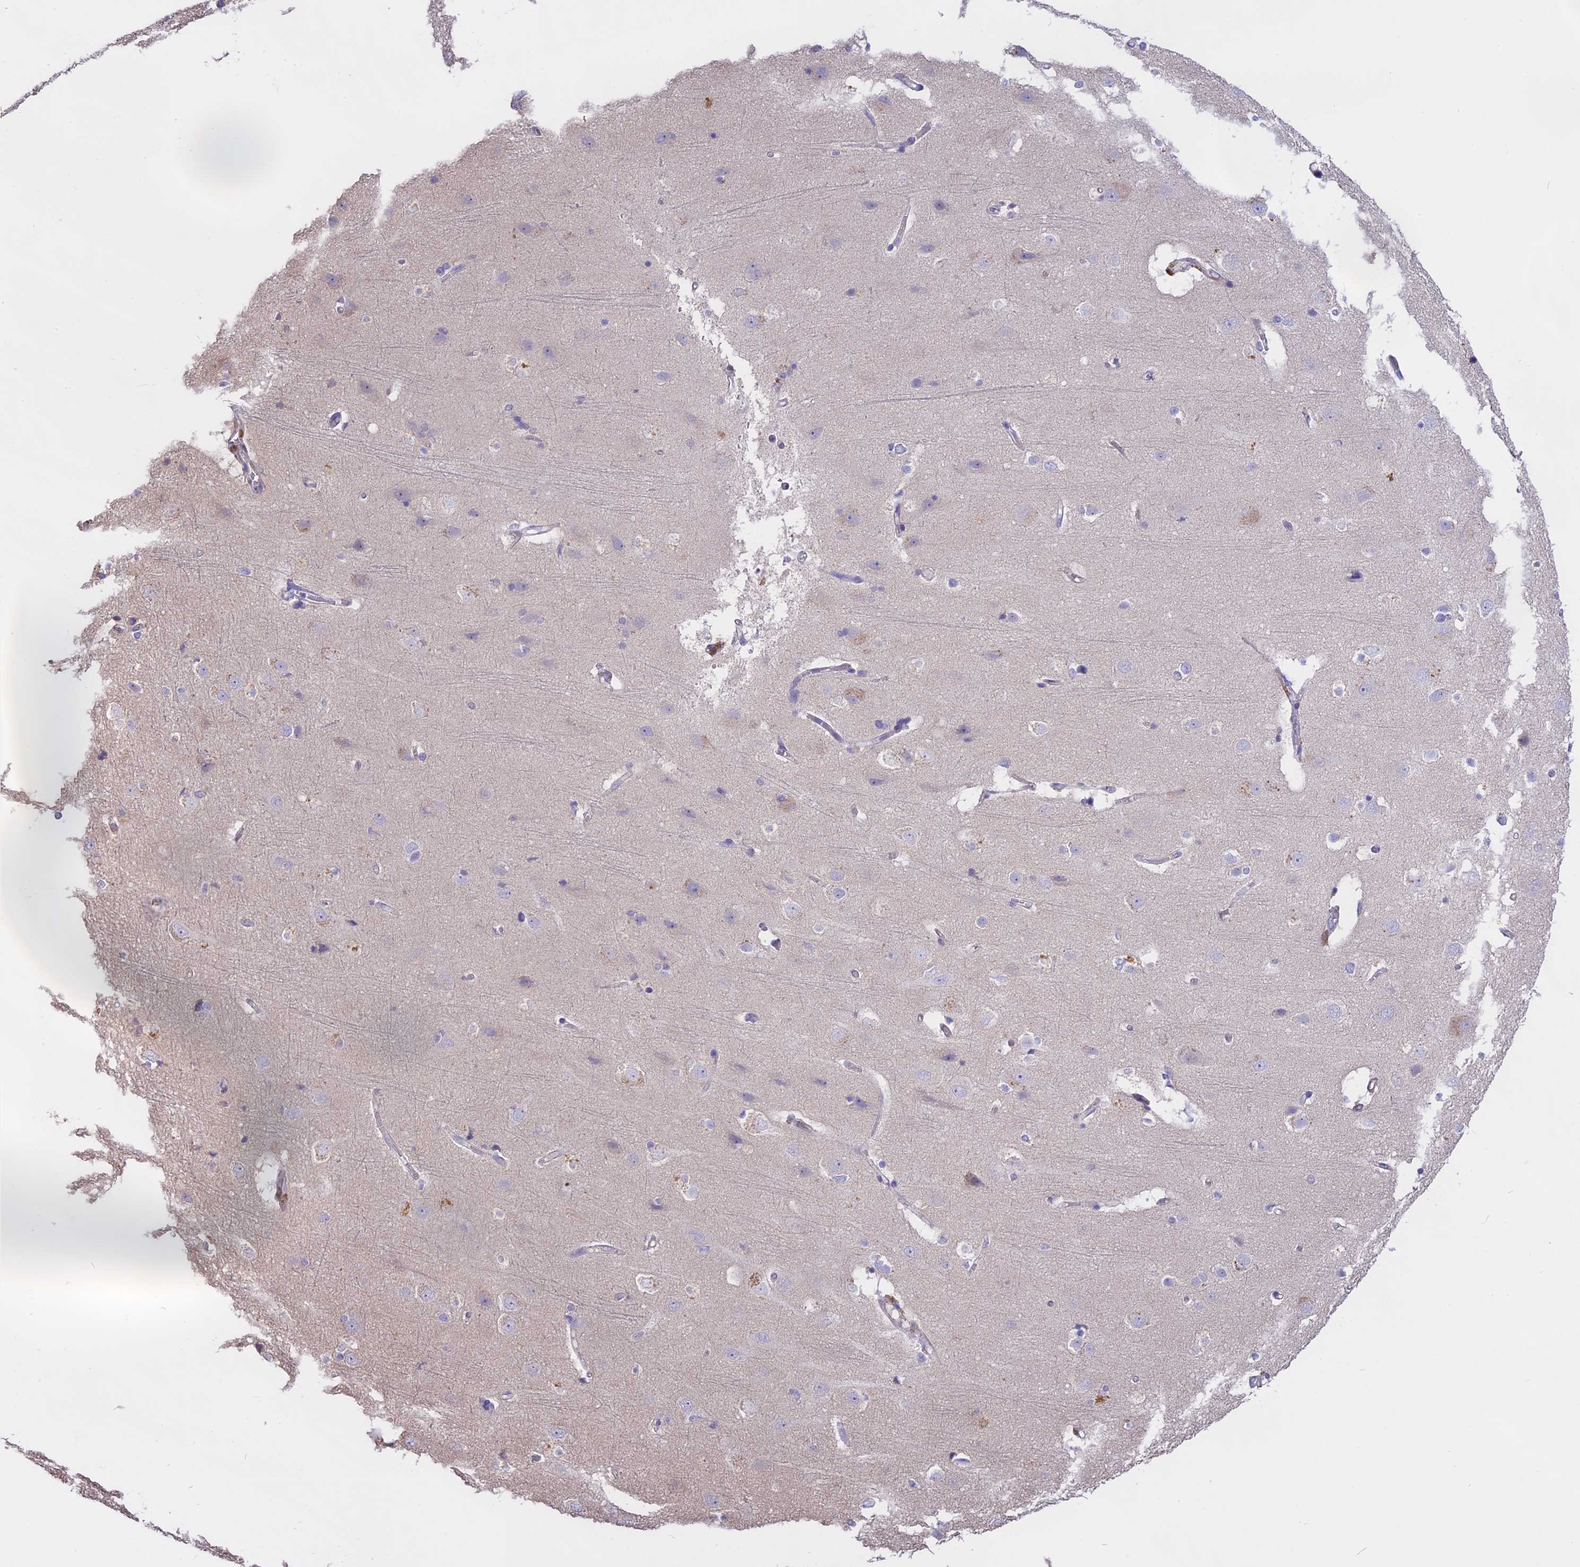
{"staining": {"intensity": "negative", "quantity": "none", "location": "none"}, "tissue": "cerebral cortex", "cell_type": "Endothelial cells", "image_type": "normal", "snomed": [{"axis": "morphology", "description": "Normal tissue, NOS"}, {"axis": "topography", "description": "Cerebral cortex"}], "caption": "Immunohistochemistry (IHC) photomicrograph of normal cerebral cortex stained for a protein (brown), which demonstrates no expression in endothelial cells. (DAB (3,3'-diaminobenzidine) immunohistochemistry, high magnification).", "gene": "WFDC2", "patient": {"sex": "male", "age": 54}}